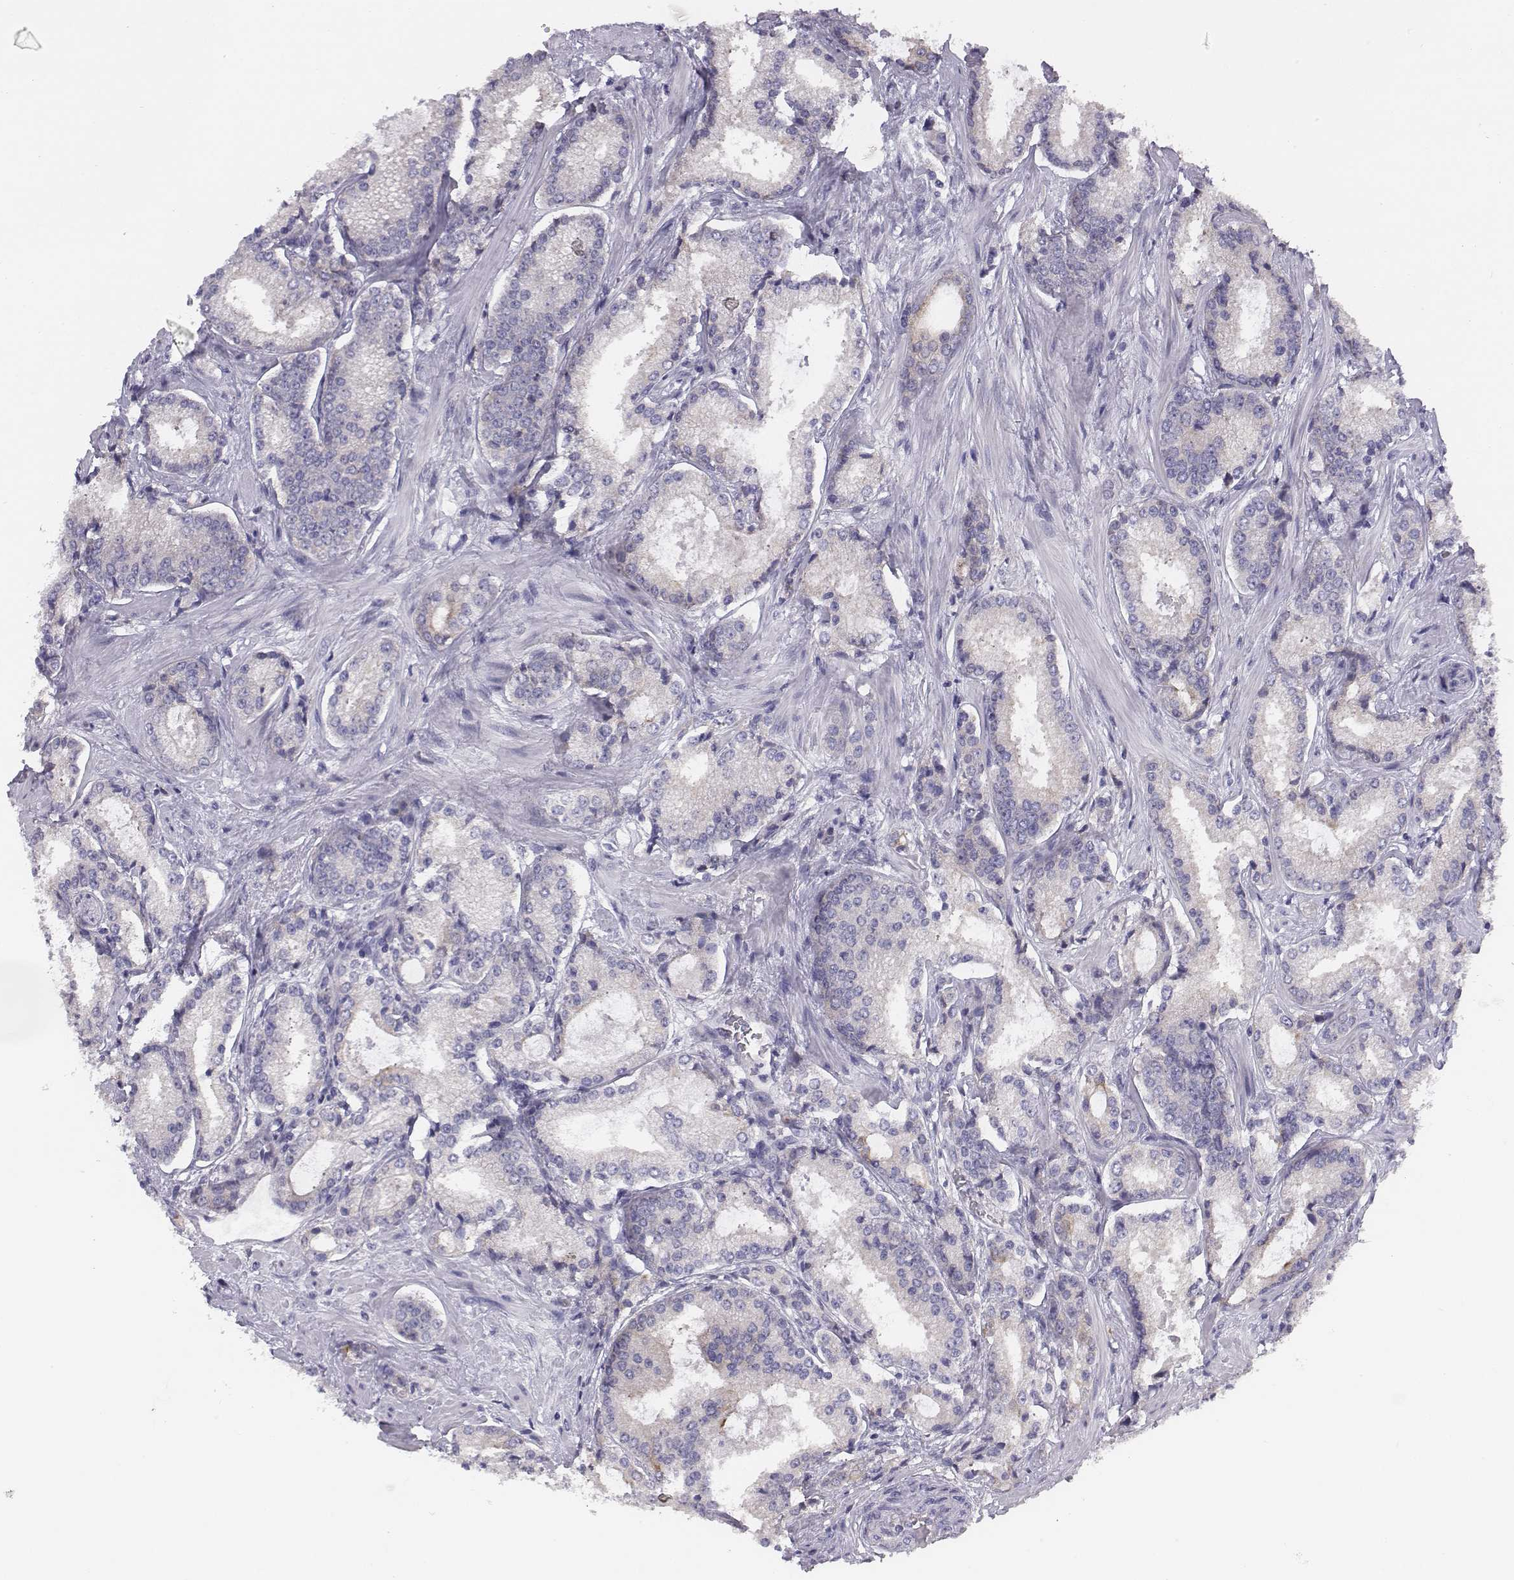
{"staining": {"intensity": "negative", "quantity": "none", "location": "none"}, "tissue": "prostate cancer", "cell_type": "Tumor cells", "image_type": "cancer", "snomed": [{"axis": "morphology", "description": "Adenocarcinoma, Low grade"}, {"axis": "topography", "description": "Prostate"}], "caption": "Tumor cells show no significant staining in adenocarcinoma (low-grade) (prostate).", "gene": "CHST14", "patient": {"sex": "male", "age": 56}}